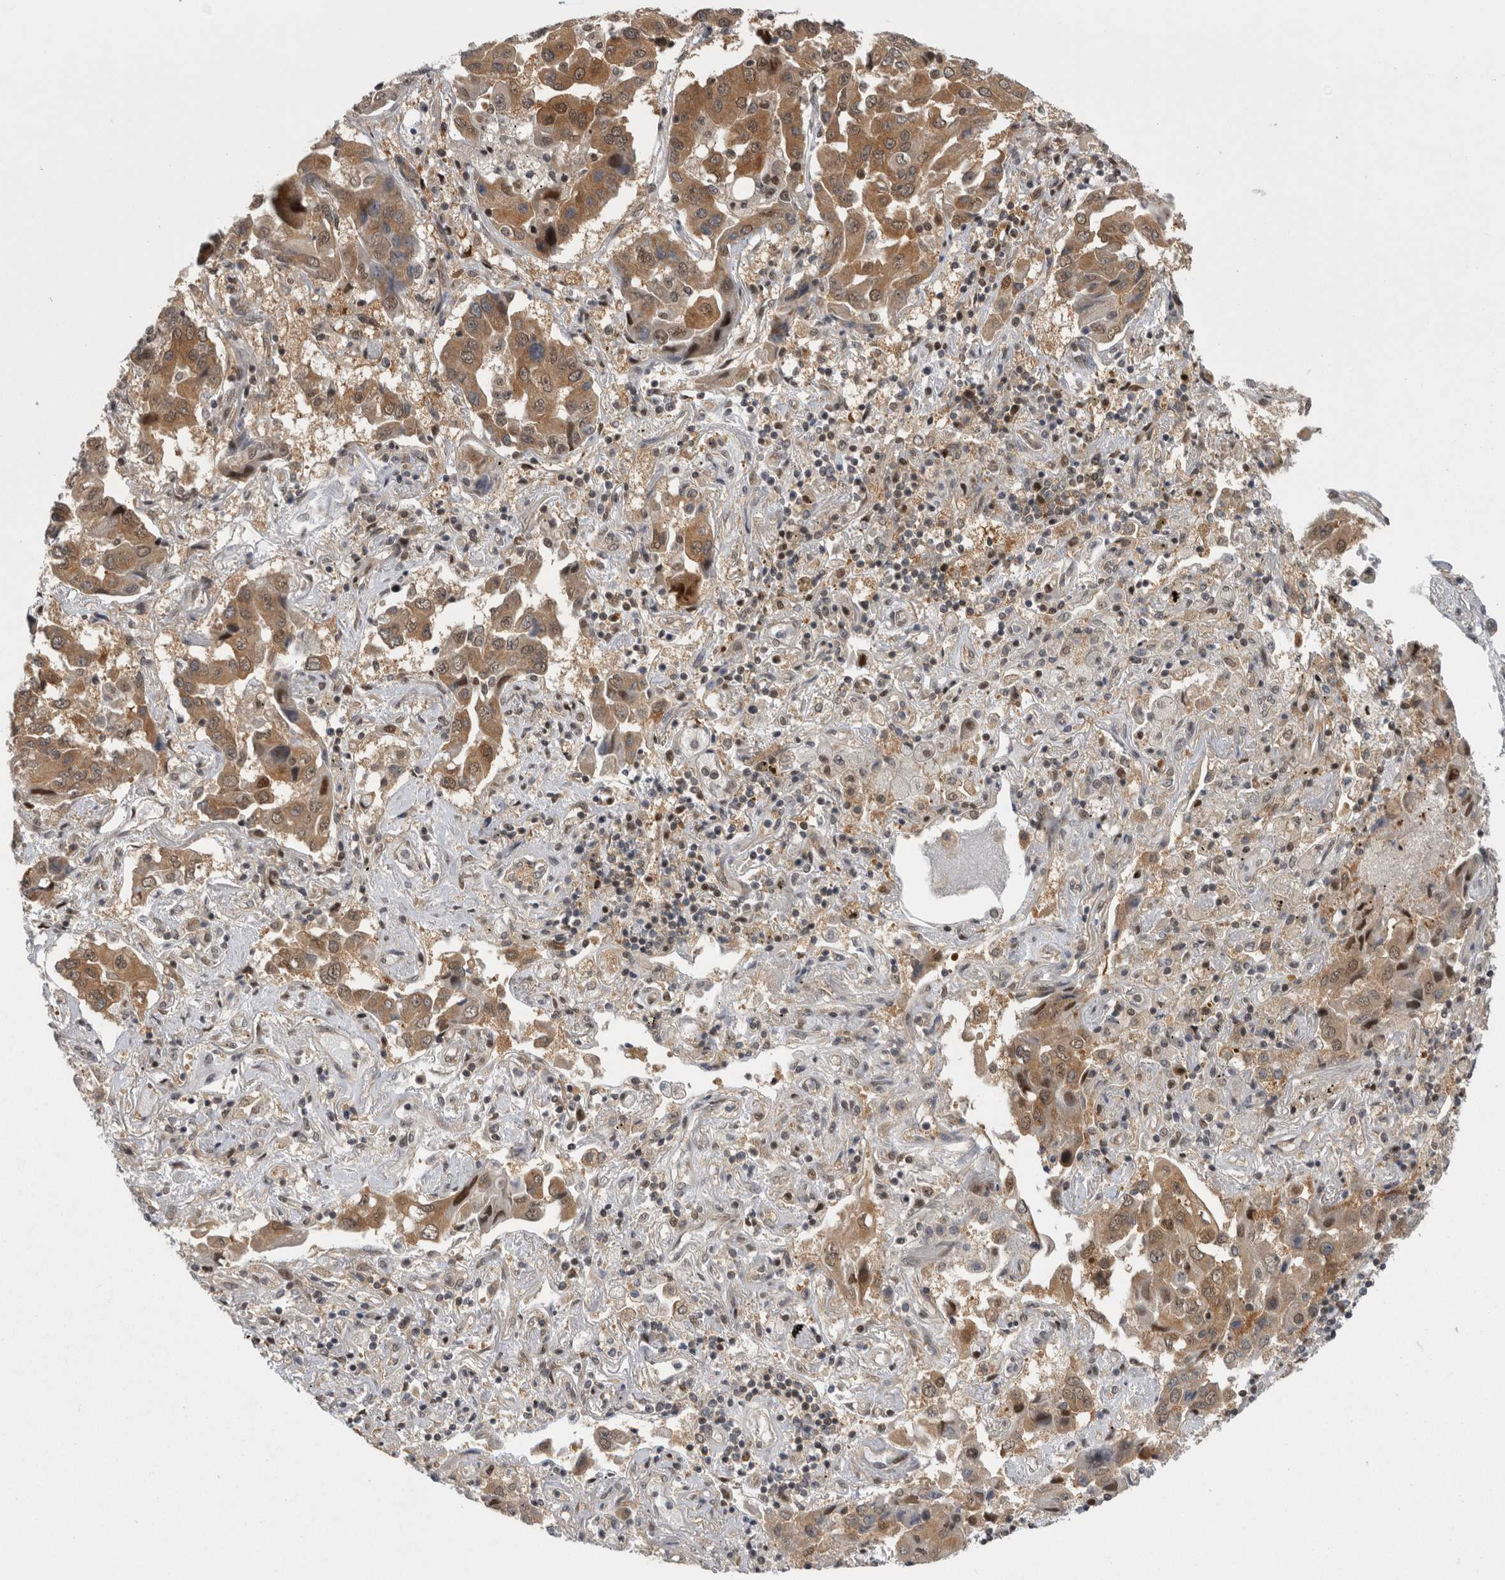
{"staining": {"intensity": "moderate", "quantity": ">75%", "location": "cytoplasmic/membranous"}, "tissue": "lung cancer", "cell_type": "Tumor cells", "image_type": "cancer", "snomed": [{"axis": "morphology", "description": "Adenocarcinoma, NOS"}, {"axis": "topography", "description": "Lung"}], "caption": "Immunohistochemistry (DAB (3,3'-diaminobenzidine)) staining of human lung cancer (adenocarcinoma) exhibits moderate cytoplasmic/membranous protein staining in about >75% of tumor cells. Nuclei are stained in blue.", "gene": "PSMB2", "patient": {"sex": "female", "age": 65}}